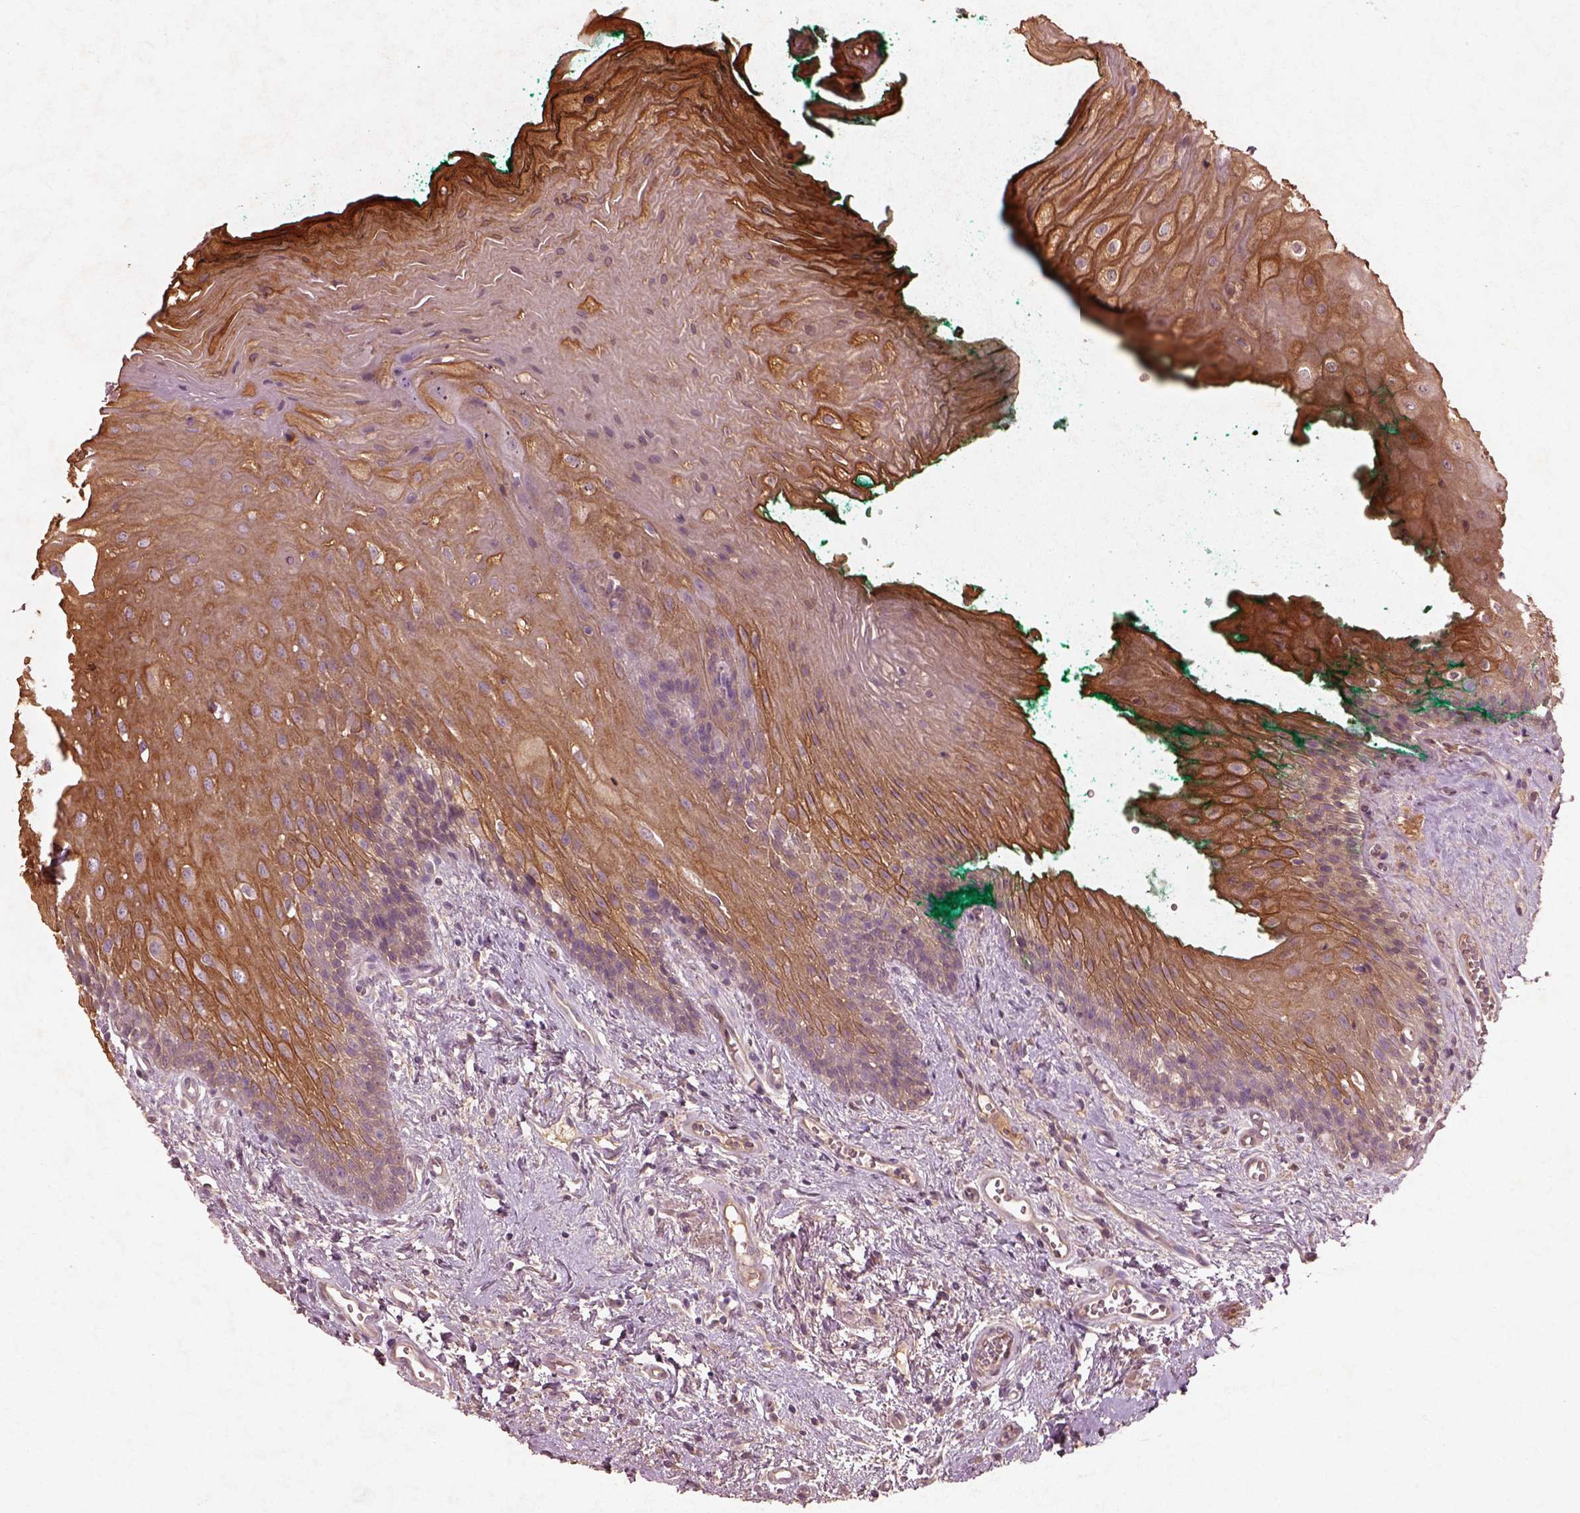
{"staining": {"intensity": "moderate", "quantity": ">75%", "location": "cytoplasmic/membranous"}, "tissue": "oral mucosa", "cell_type": "Squamous epithelial cells", "image_type": "normal", "snomed": [{"axis": "morphology", "description": "Normal tissue, NOS"}, {"axis": "topography", "description": "Oral tissue"}], "caption": "Unremarkable oral mucosa shows moderate cytoplasmic/membranous staining in about >75% of squamous epithelial cells.", "gene": "FAM234A", "patient": {"sex": "female", "age": 68}}